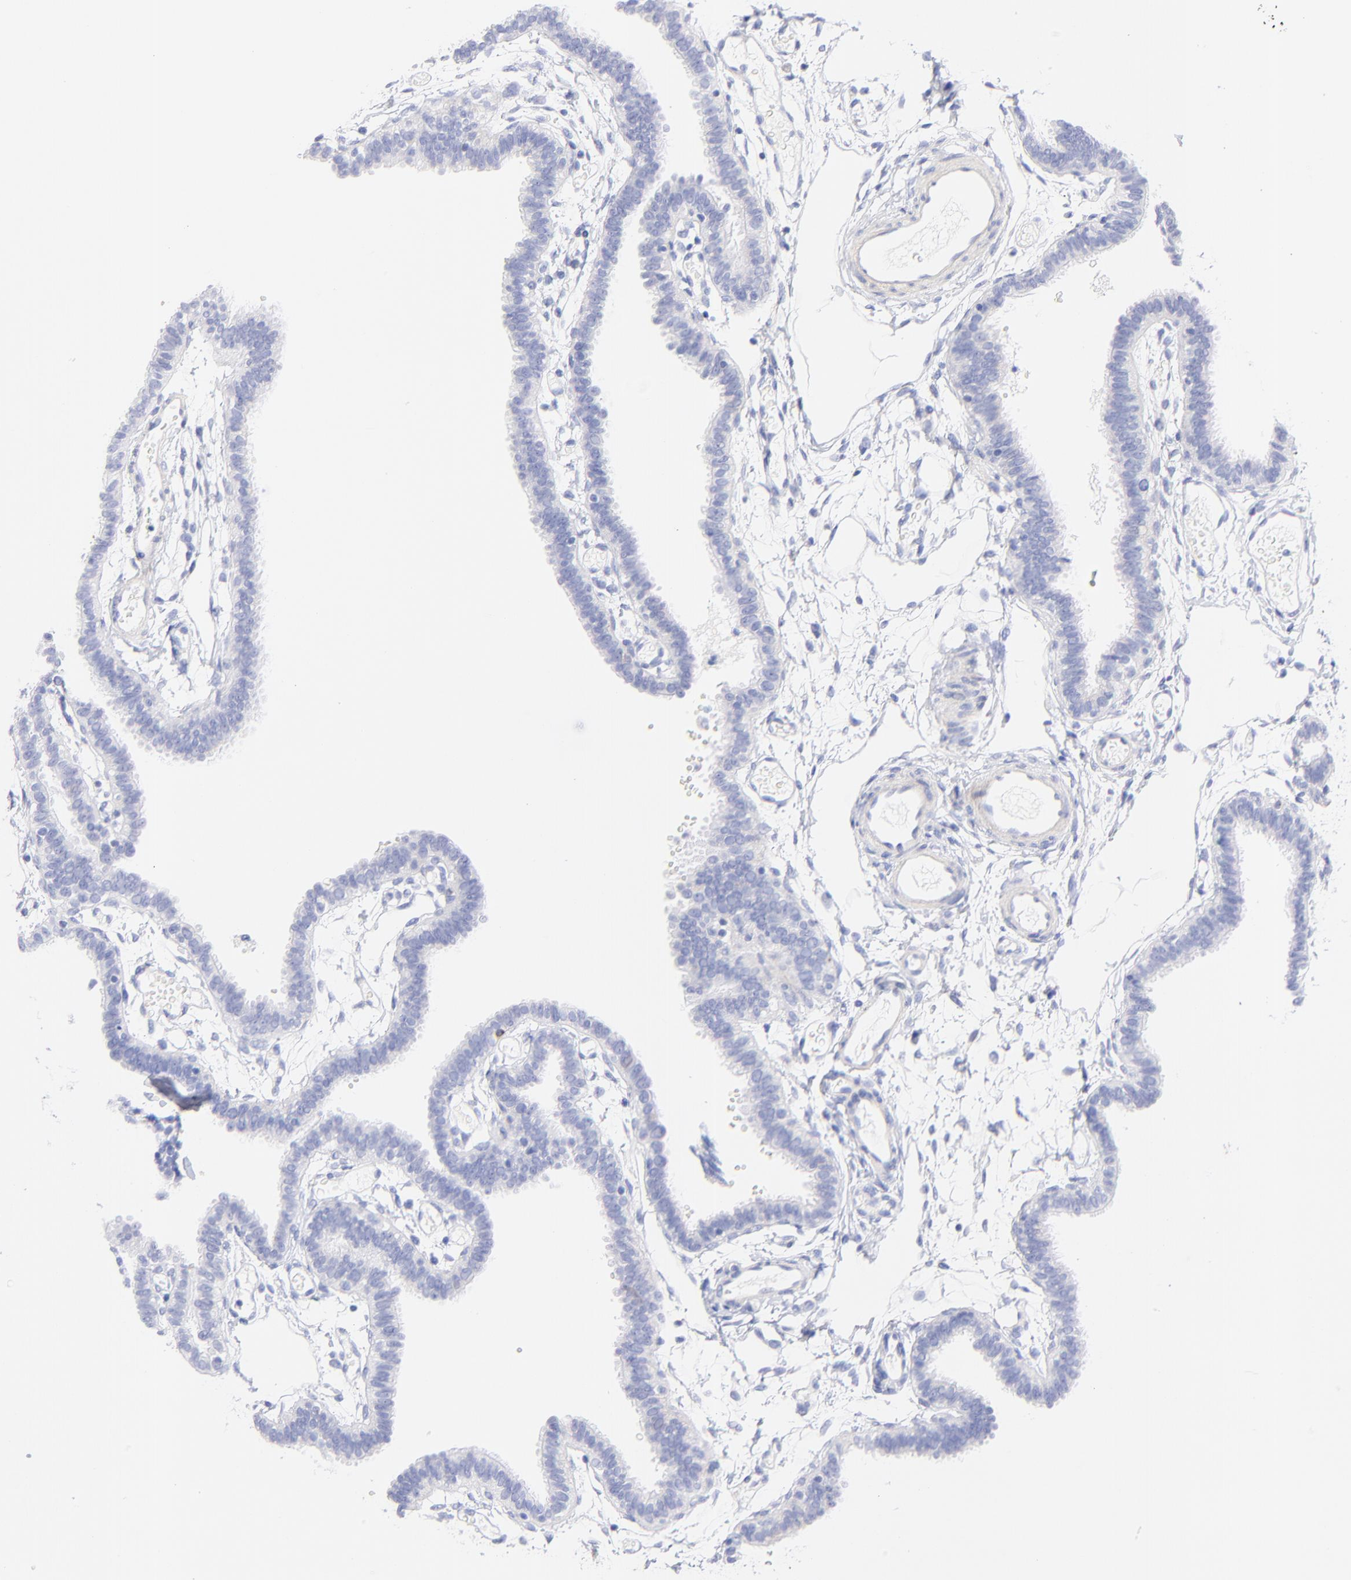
{"staining": {"intensity": "negative", "quantity": "none", "location": "none"}, "tissue": "fallopian tube", "cell_type": "Glandular cells", "image_type": "normal", "snomed": [{"axis": "morphology", "description": "Normal tissue, NOS"}, {"axis": "topography", "description": "Fallopian tube"}], "caption": "Protein analysis of benign fallopian tube shows no significant expression in glandular cells.", "gene": "C1QTNF6", "patient": {"sex": "female", "age": 29}}